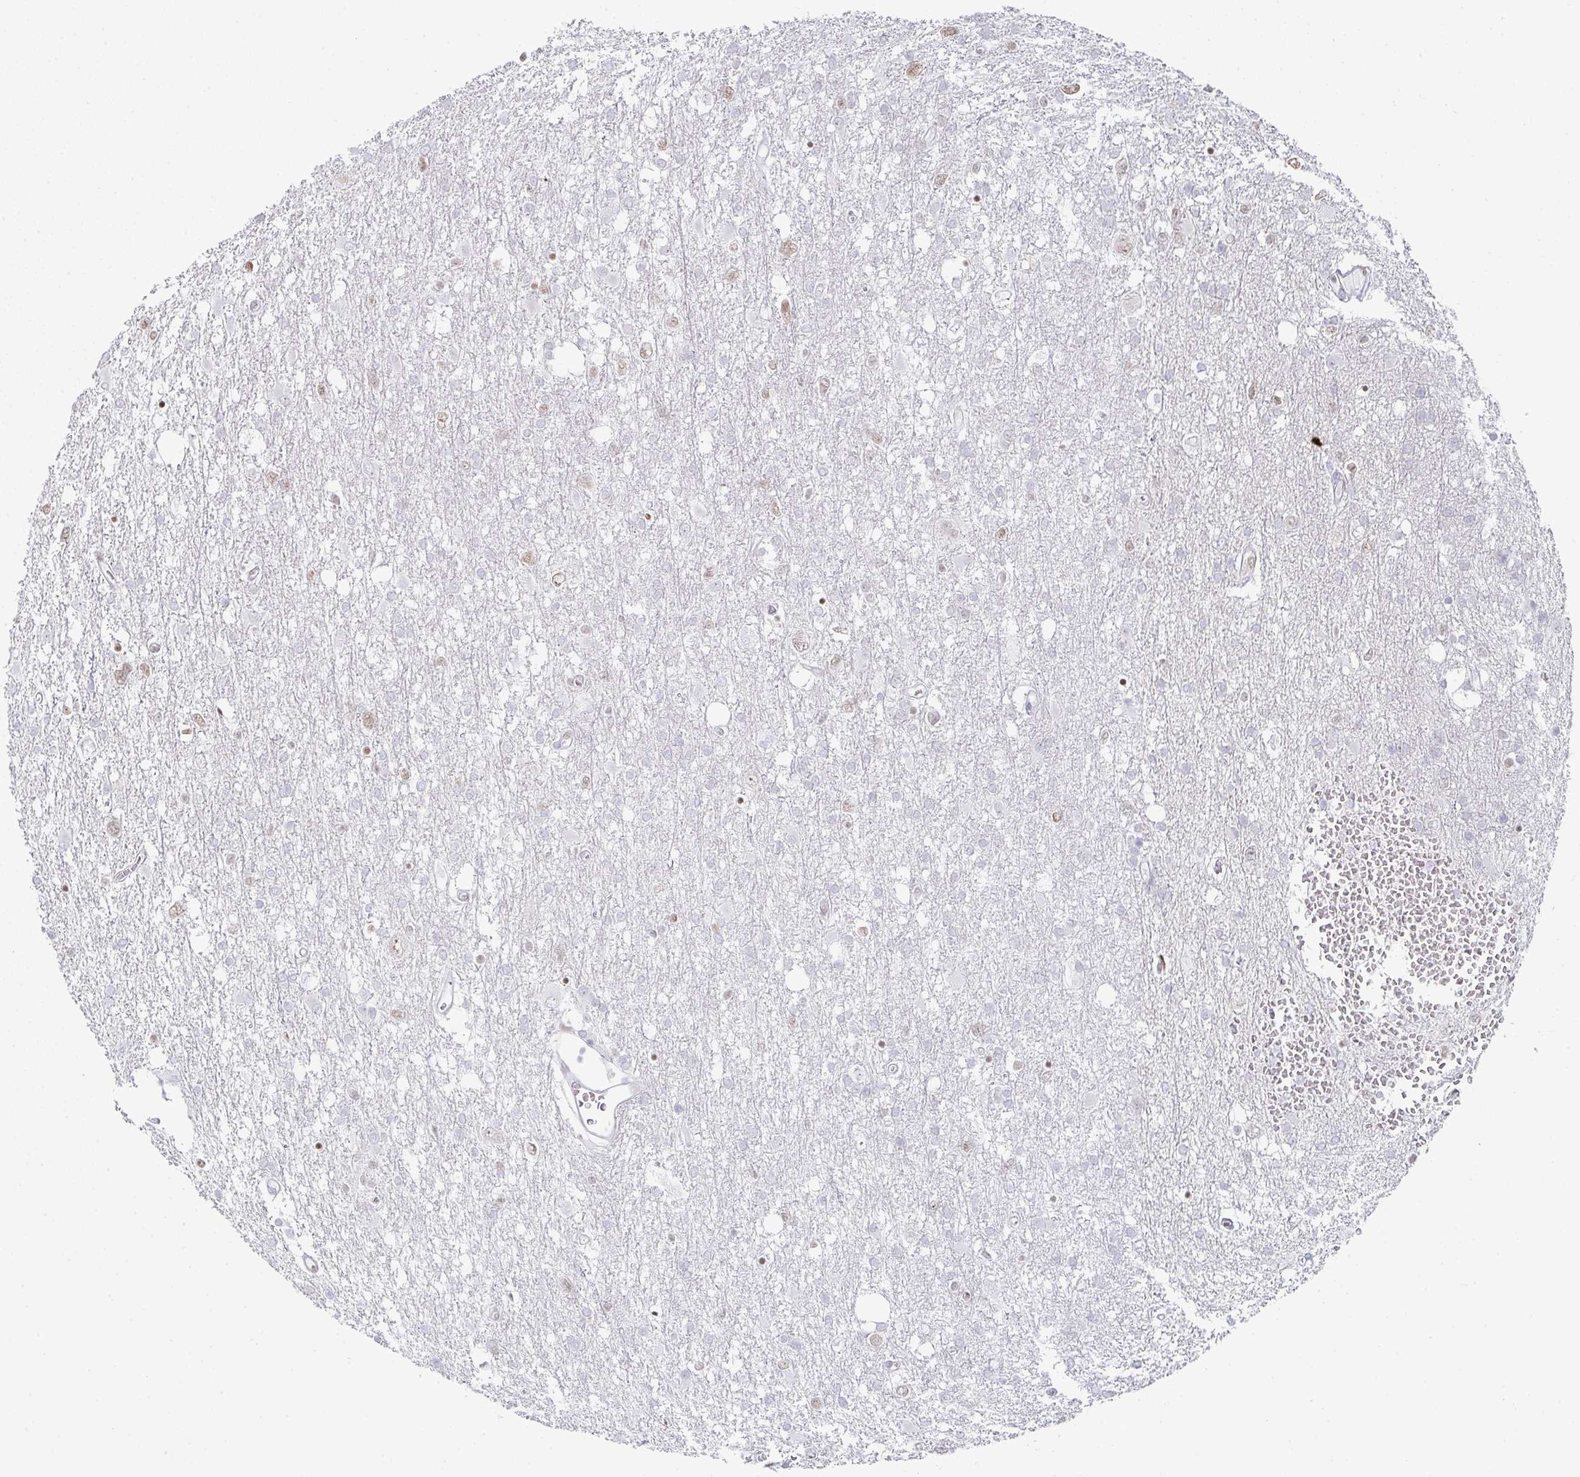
{"staining": {"intensity": "moderate", "quantity": "<25%", "location": "nuclear"}, "tissue": "glioma", "cell_type": "Tumor cells", "image_type": "cancer", "snomed": [{"axis": "morphology", "description": "Glioma, malignant, High grade"}, {"axis": "topography", "description": "Brain"}], "caption": "Glioma was stained to show a protein in brown. There is low levels of moderate nuclear expression in about <25% of tumor cells. Nuclei are stained in blue.", "gene": "POU2AF2", "patient": {"sex": "male", "age": 61}}